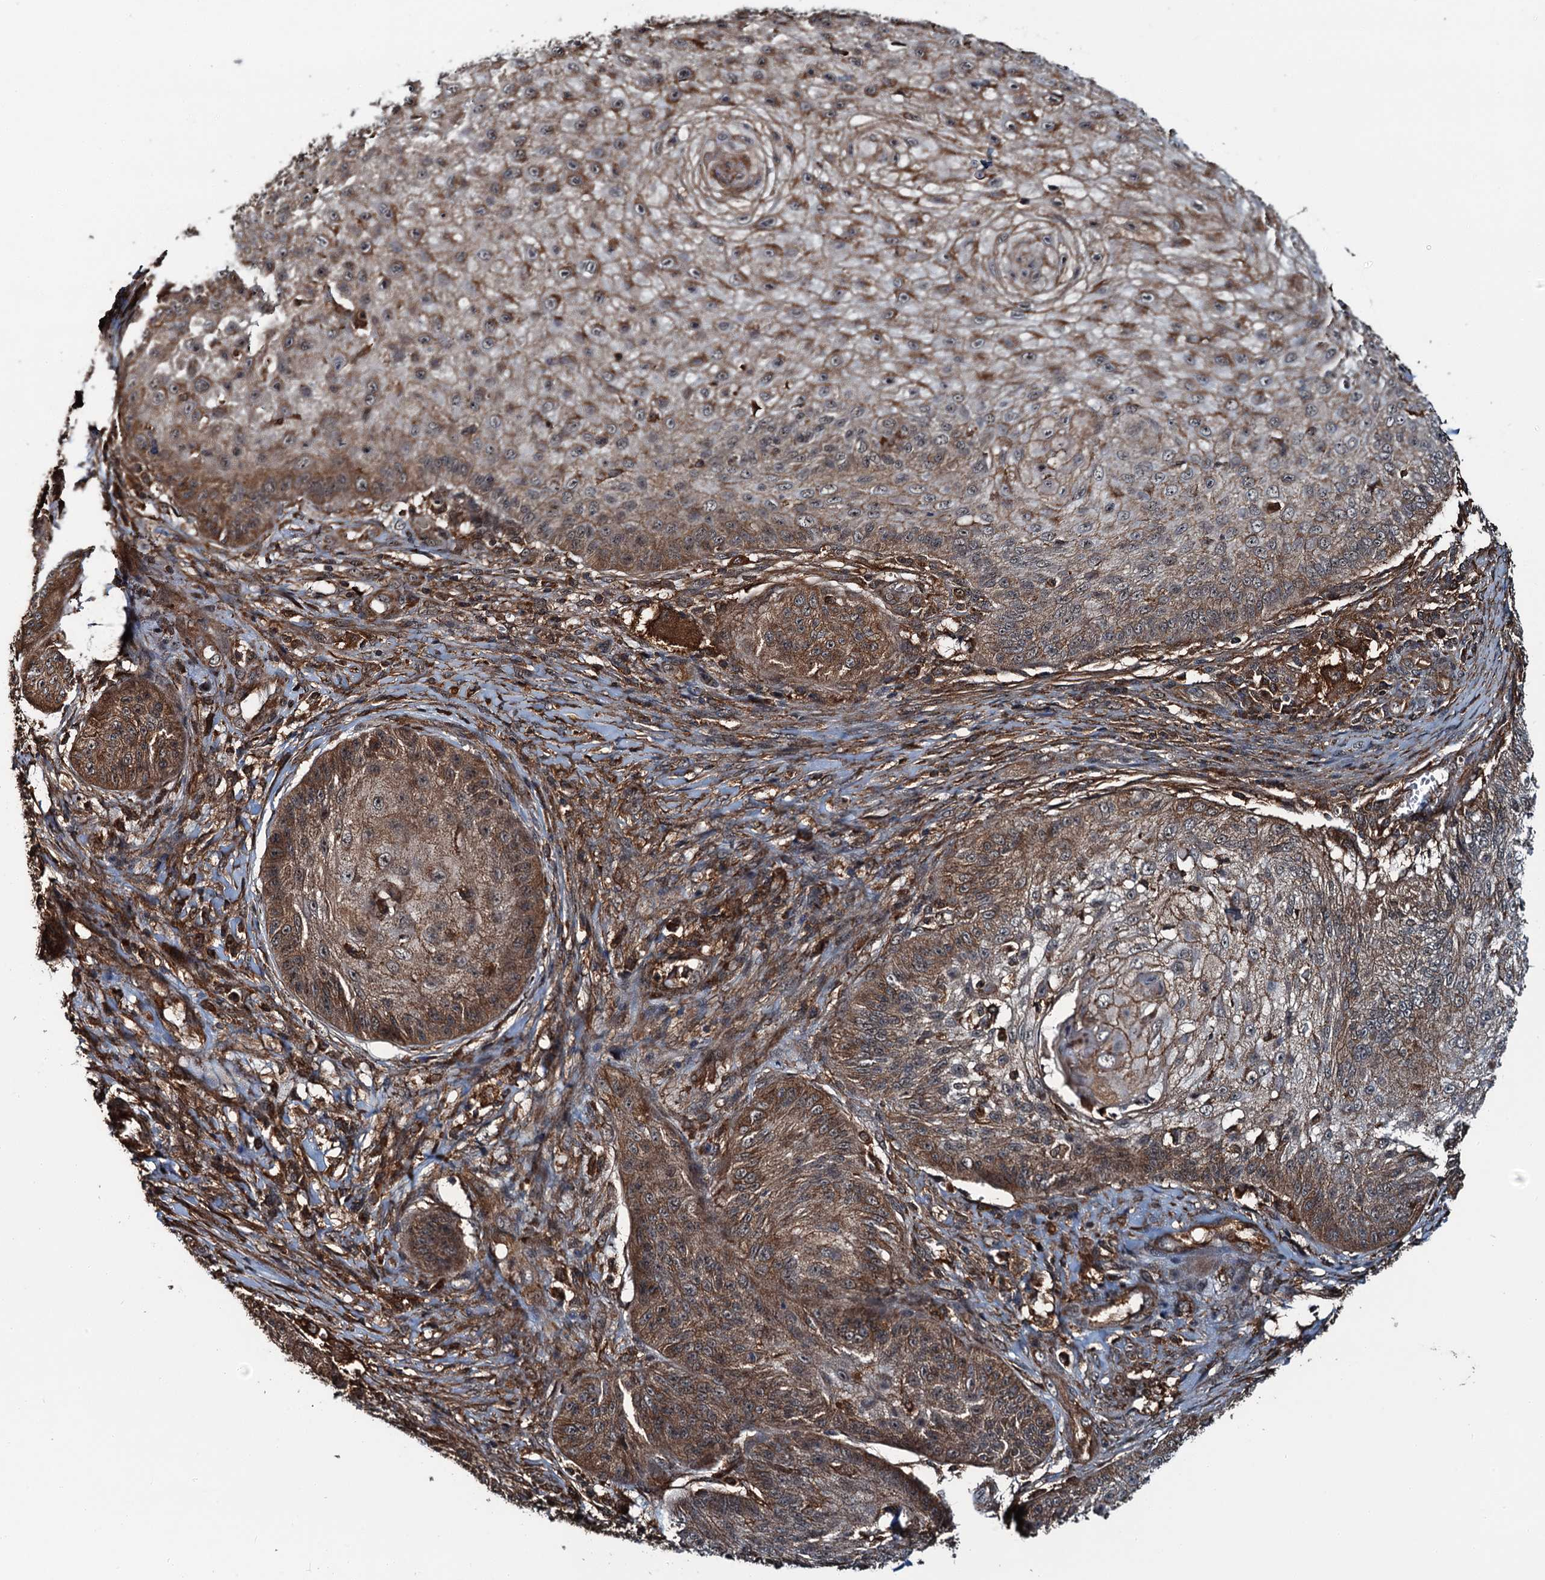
{"staining": {"intensity": "moderate", "quantity": ">75%", "location": "cytoplasmic/membranous"}, "tissue": "skin cancer", "cell_type": "Tumor cells", "image_type": "cancer", "snomed": [{"axis": "morphology", "description": "Squamous cell carcinoma, NOS"}, {"axis": "topography", "description": "Skin"}], "caption": "Moderate cytoplasmic/membranous positivity for a protein is identified in approximately >75% of tumor cells of skin cancer using IHC.", "gene": "WHAMM", "patient": {"sex": "male", "age": 70}}